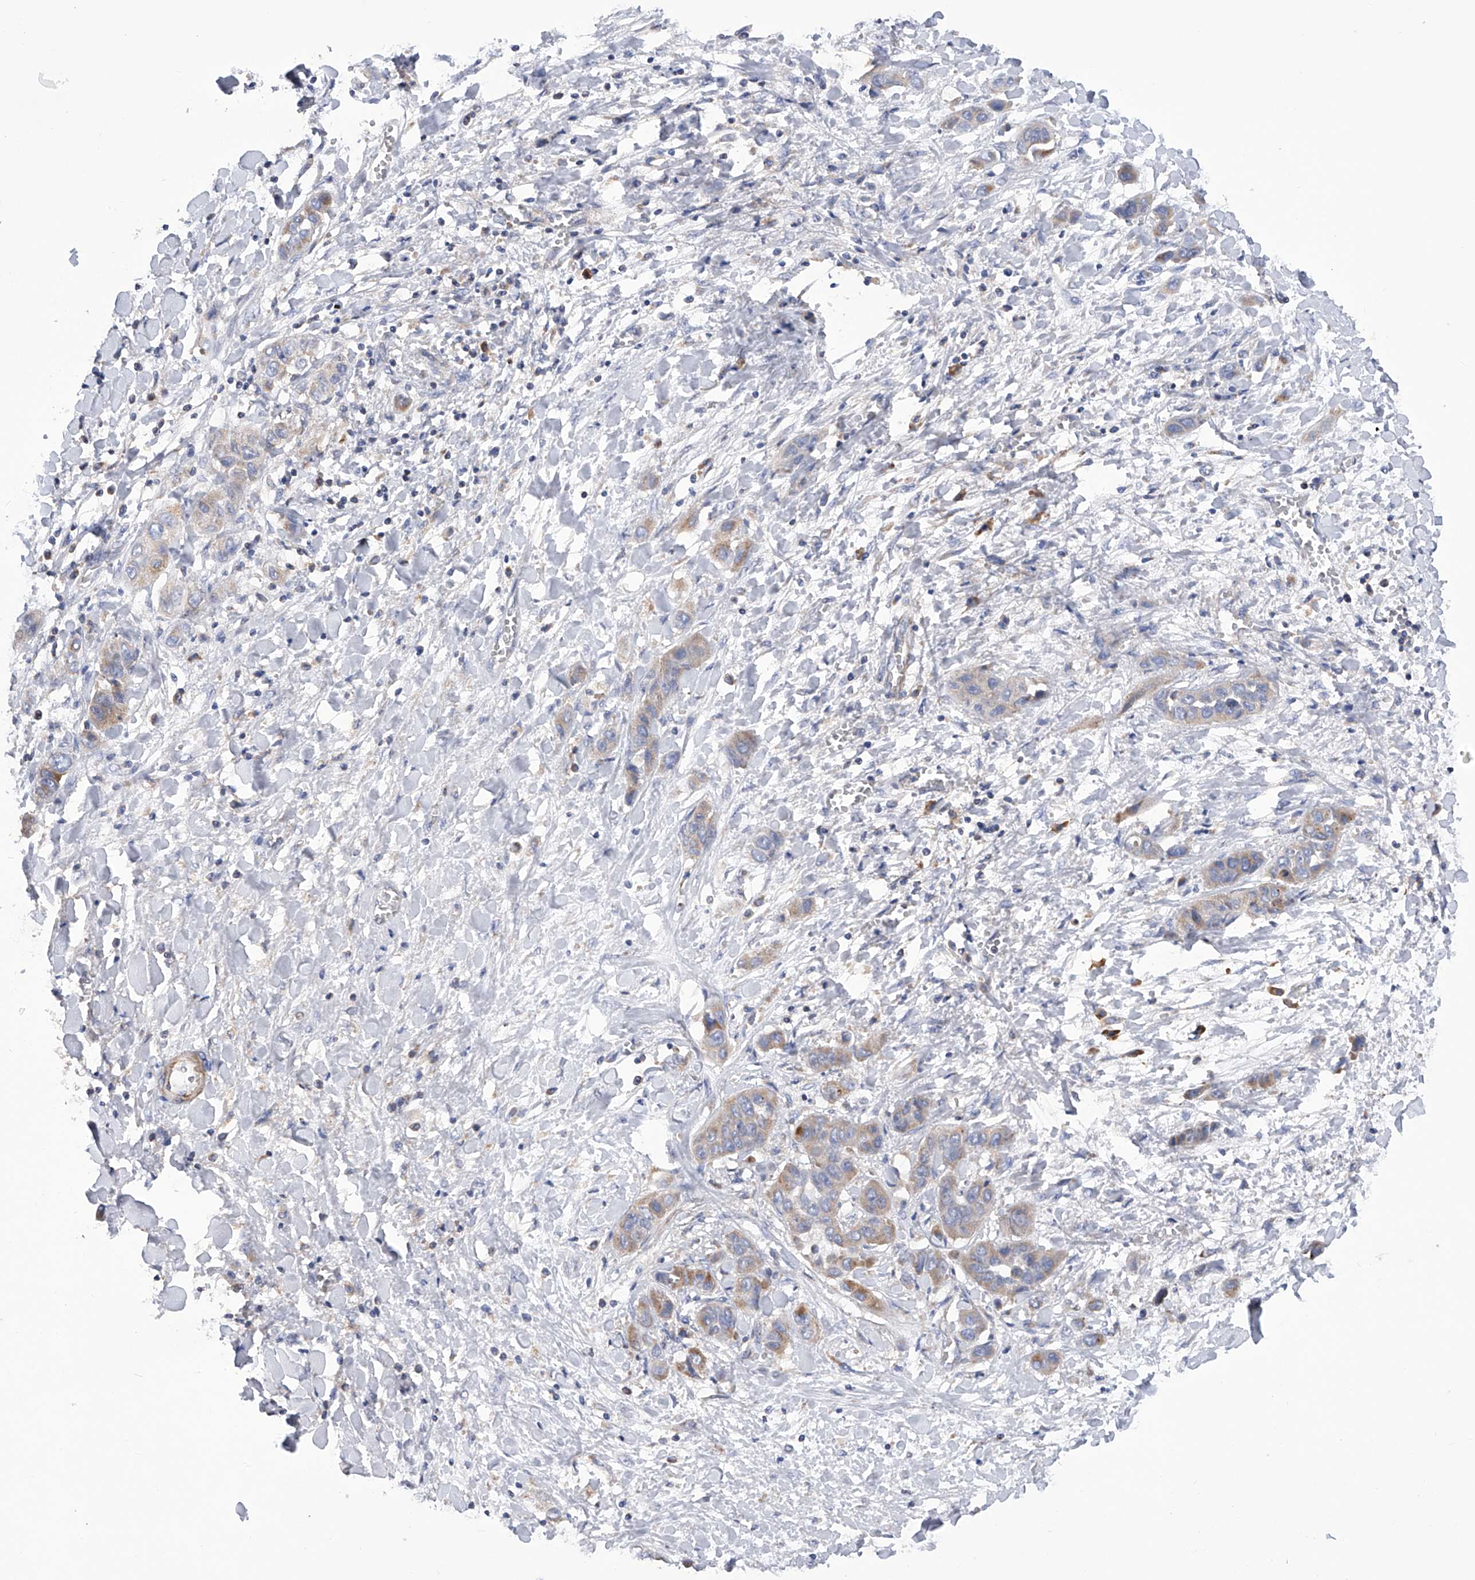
{"staining": {"intensity": "weak", "quantity": ">75%", "location": "cytoplasmic/membranous"}, "tissue": "liver cancer", "cell_type": "Tumor cells", "image_type": "cancer", "snomed": [{"axis": "morphology", "description": "Cholangiocarcinoma"}, {"axis": "topography", "description": "Liver"}], "caption": "High-magnification brightfield microscopy of liver cholangiocarcinoma stained with DAB (brown) and counterstained with hematoxylin (blue). tumor cells exhibit weak cytoplasmic/membranous expression is present in approximately>75% of cells. Immunohistochemistry (ihc) stains the protein of interest in brown and the nuclei are stained blue.", "gene": "MLYCD", "patient": {"sex": "female", "age": 52}}